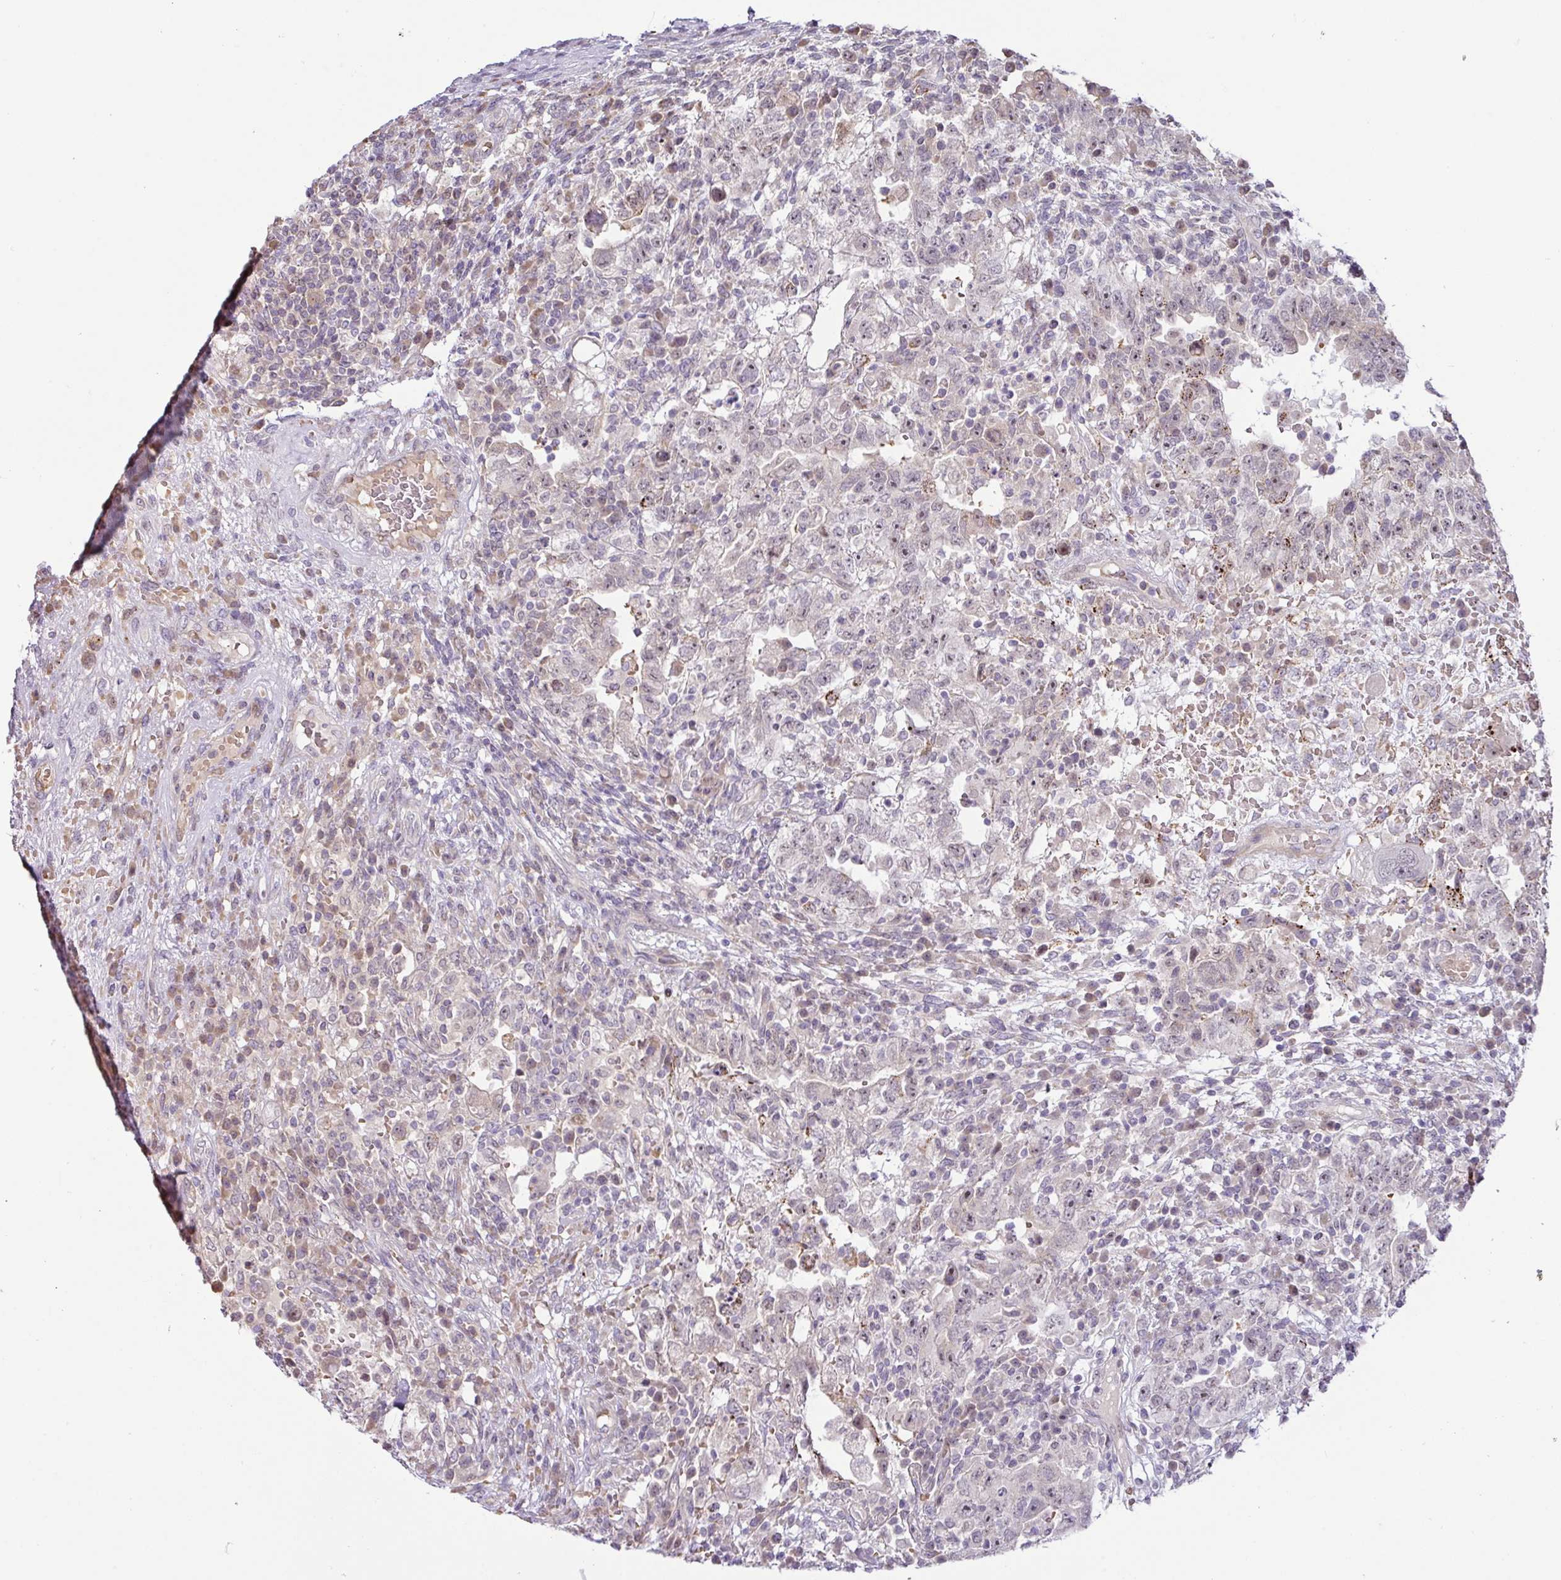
{"staining": {"intensity": "negative", "quantity": "none", "location": "none"}, "tissue": "testis cancer", "cell_type": "Tumor cells", "image_type": "cancer", "snomed": [{"axis": "morphology", "description": "Carcinoma, Embryonal, NOS"}, {"axis": "topography", "description": "Testis"}], "caption": "High magnification brightfield microscopy of embryonal carcinoma (testis) stained with DAB (brown) and counterstained with hematoxylin (blue): tumor cells show no significant expression. Nuclei are stained in blue.", "gene": "PARP2", "patient": {"sex": "male", "age": 26}}